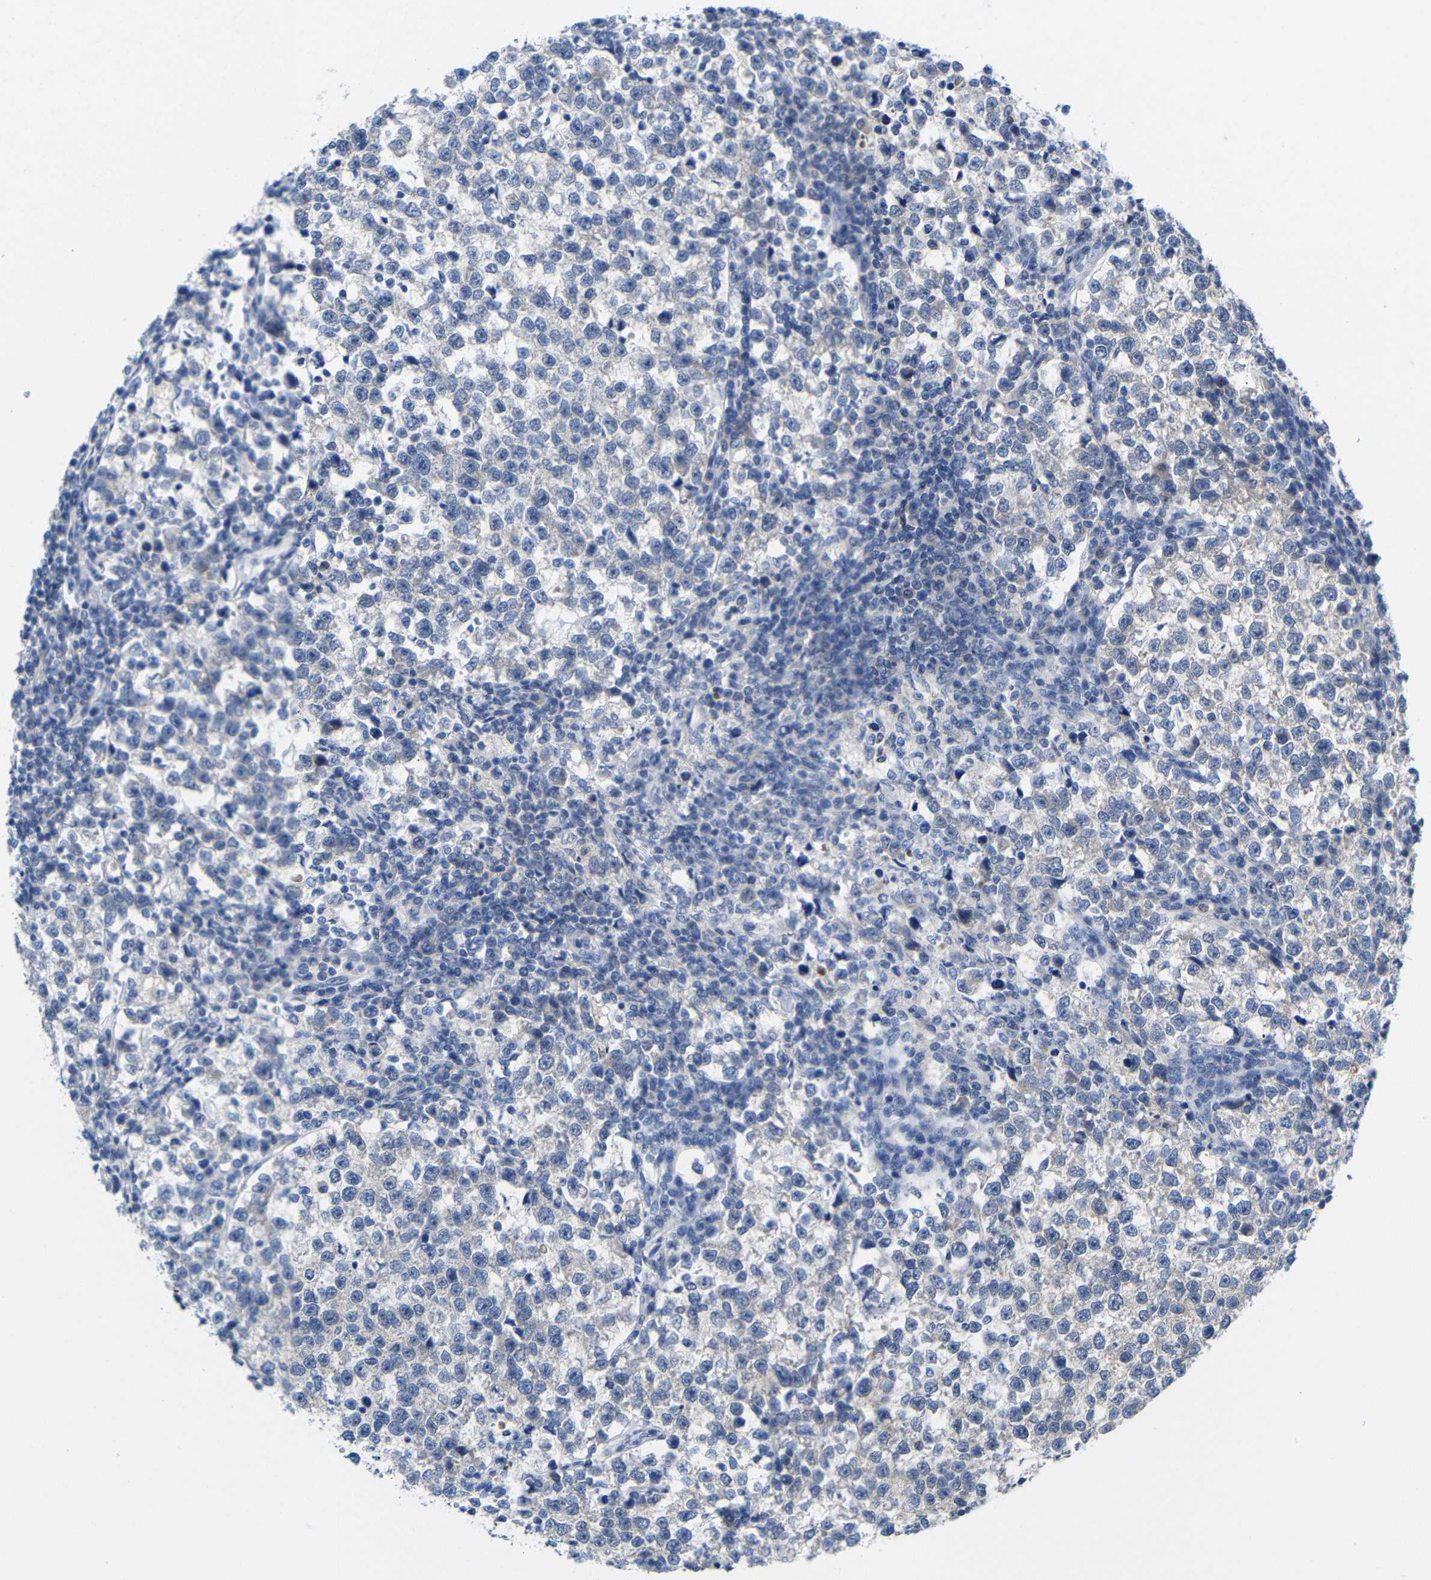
{"staining": {"intensity": "negative", "quantity": "none", "location": "none"}, "tissue": "testis cancer", "cell_type": "Tumor cells", "image_type": "cancer", "snomed": [{"axis": "morphology", "description": "Normal tissue, NOS"}, {"axis": "morphology", "description": "Seminoma, NOS"}, {"axis": "topography", "description": "Testis"}], "caption": "Tumor cells show no significant staining in testis cancer.", "gene": "PEBP1", "patient": {"sex": "male", "age": 43}}